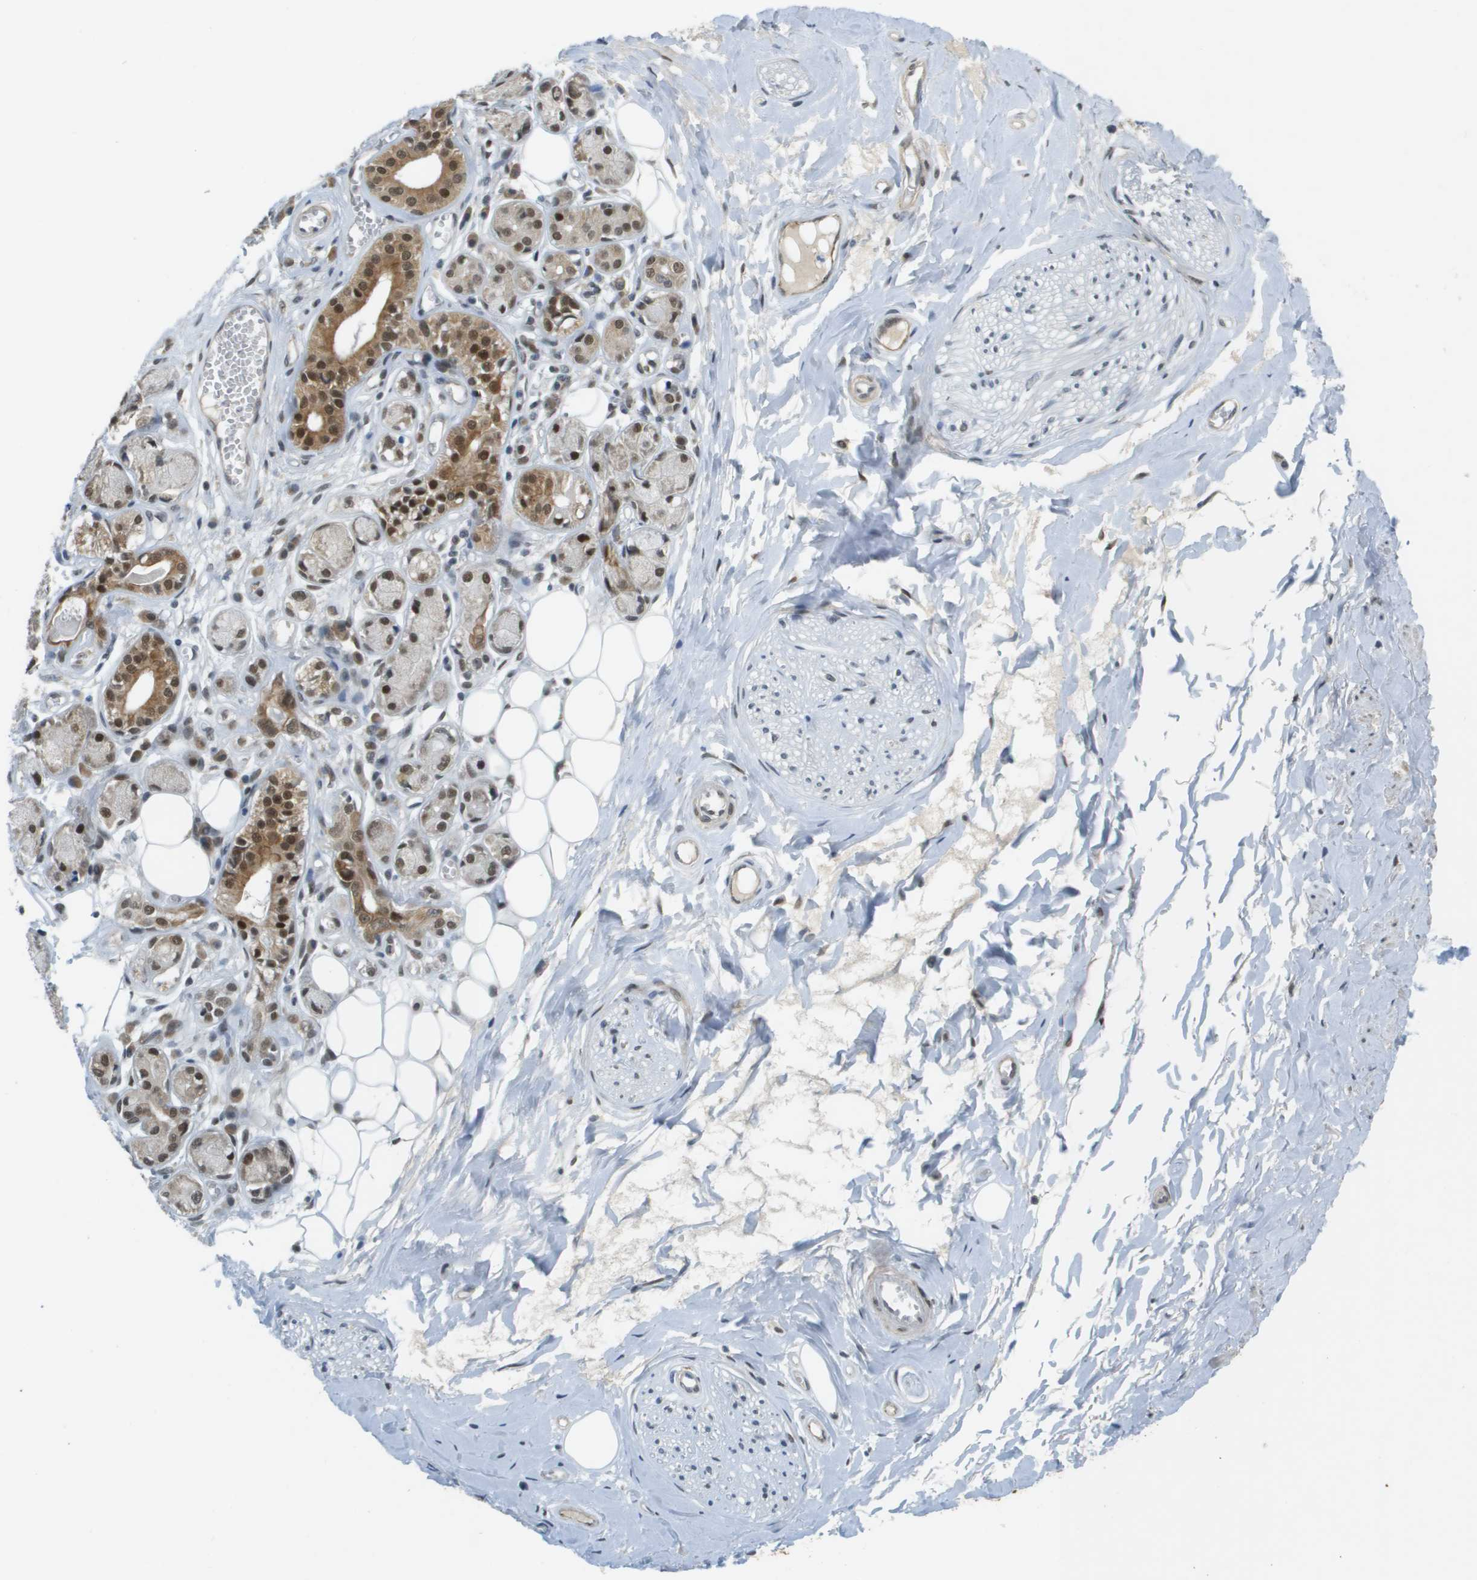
{"staining": {"intensity": "moderate", "quantity": ">75%", "location": "nuclear"}, "tissue": "adipose tissue", "cell_type": "Adipocytes", "image_type": "normal", "snomed": [{"axis": "morphology", "description": "Normal tissue, NOS"}, {"axis": "morphology", "description": "Inflammation, NOS"}, {"axis": "topography", "description": "Salivary gland"}, {"axis": "topography", "description": "Peripheral nerve tissue"}], "caption": "IHC micrograph of benign human adipose tissue stained for a protein (brown), which shows medium levels of moderate nuclear expression in about >75% of adipocytes.", "gene": "ARID1B", "patient": {"sex": "female", "age": 75}}